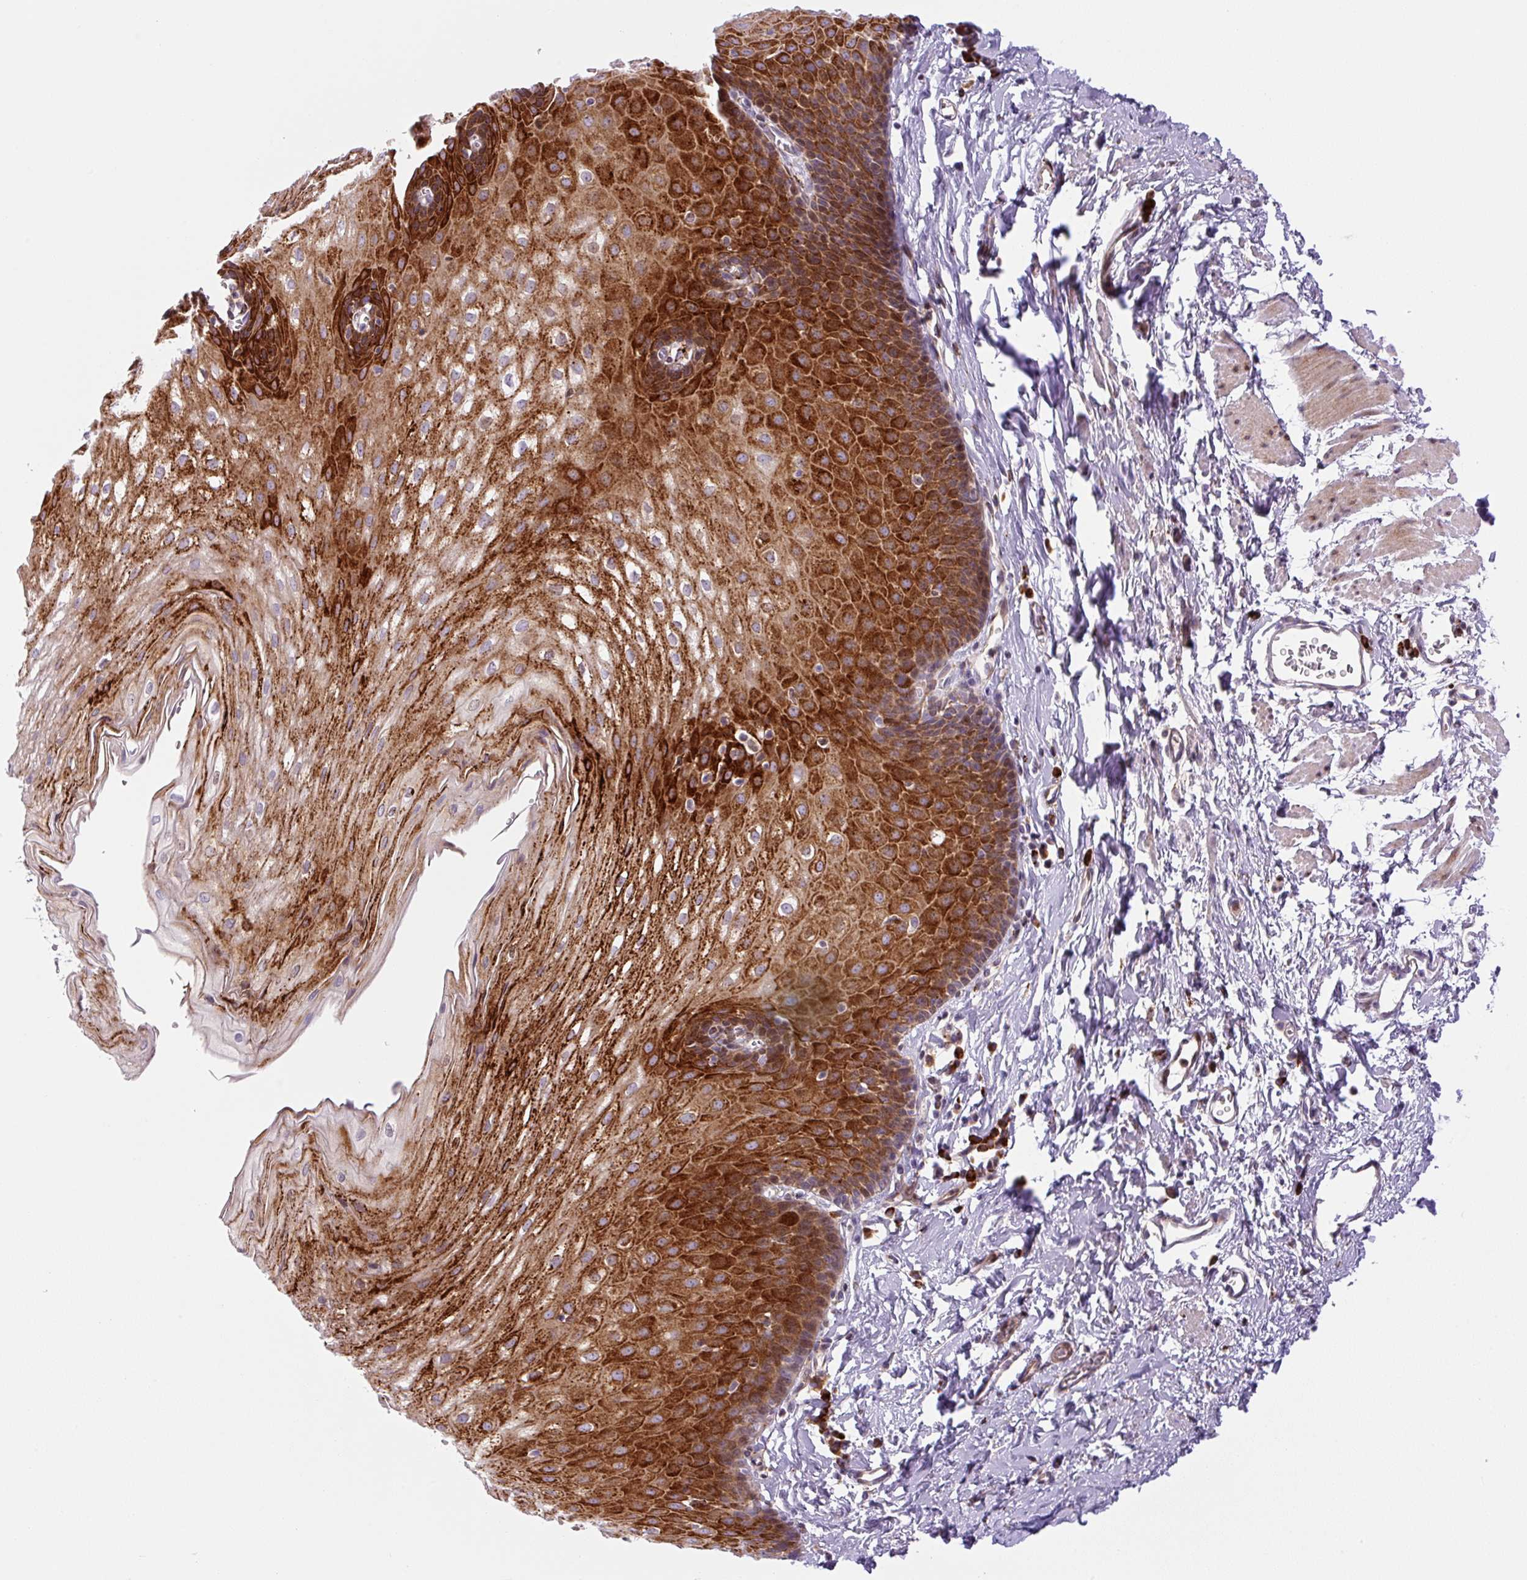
{"staining": {"intensity": "strong", "quantity": ">75%", "location": "cytoplasmic/membranous"}, "tissue": "esophagus", "cell_type": "Squamous epithelial cells", "image_type": "normal", "snomed": [{"axis": "morphology", "description": "Normal tissue, NOS"}, {"axis": "topography", "description": "Esophagus"}], "caption": "Esophagus stained with DAB immunohistochemistry reveals high levels of strong cytoplasmic/membranous staining in approximately >75% of squamous epithelial cells.", "gene": "DISP3", "patient": {"sex": "male", "age": 70}}